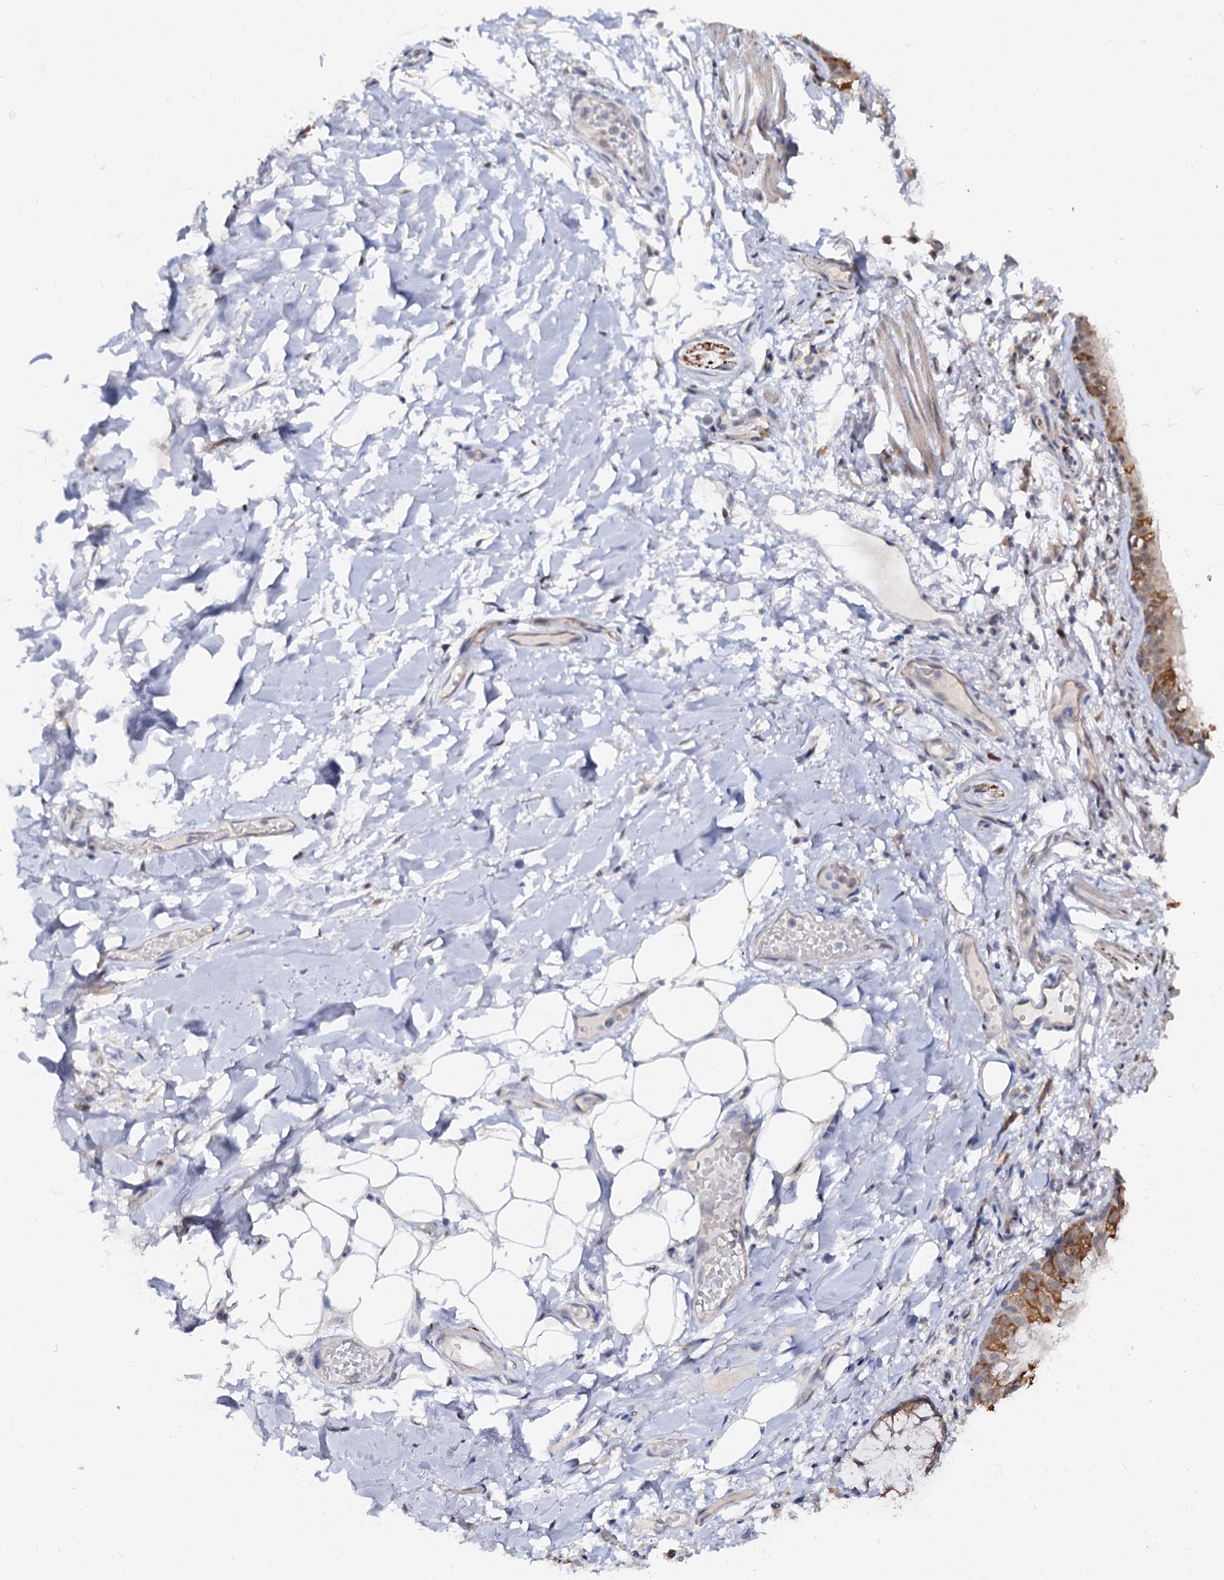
{"staining": {"intensity": "negative", "quantity": "none", "location": "none"}, "tissue": "adipose tissue", "cell_type": "Adipocytes", "image_type": "normal", "snomed": [{"axis": "morphology", "description": "Normal tissue, NOS"}, {"axis": "topography", "description": "Lymph node"}, {"axis": "topography", "description": "Cartilage tissue"}, {"axis": "topography", "description": "Bronchus"}], "caption": "This is an IHC photomicrograph of unremarkable adipose tissue. There is no staining in adipocytes.", "gene": "CAPRIN2", "patient": {"sex": "male", "age": 63}}